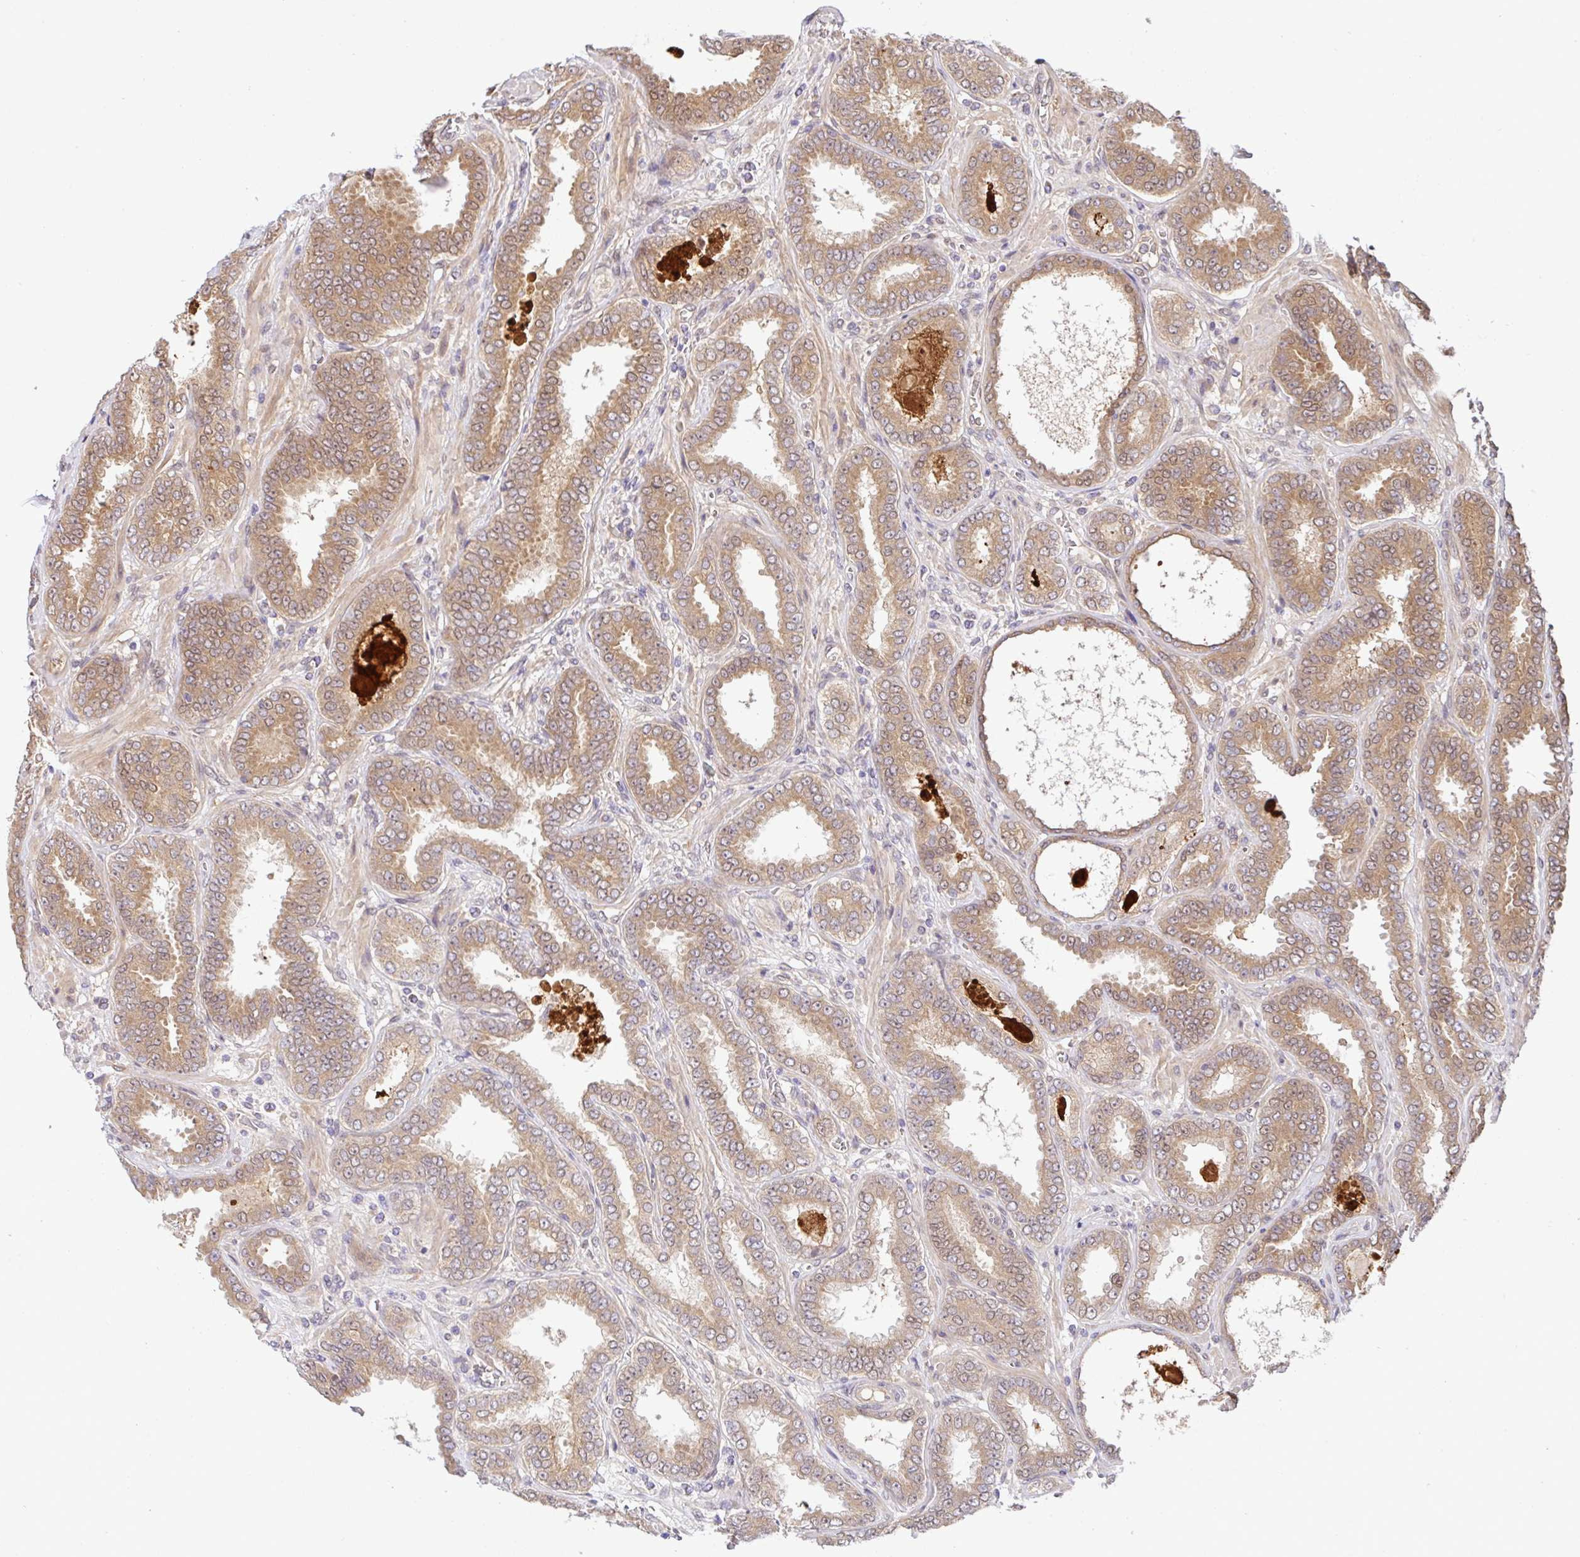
{"staining": {"intensity": "moderate", "quantity": ">75%", "location": "cytoplasmic/membranous"}, "tissue": "prostate cancer", "cell_type": "Tumor cells", "image_type": "cancer", "snomed": [{"axis": "morphology", "description": "Adenocarcinoma, High grade"}, {"axis": "topography", "description": "Prostate"}], "caption": "Protein expression analysis of prostate cancer (adenocarcinoma (high-grade)) displays moderate cytoplasmic/membranous positivity in approximately >75% of tumor cells.", "gene": "UBE4A", "patient": {"sex": "male", "age": 72}}